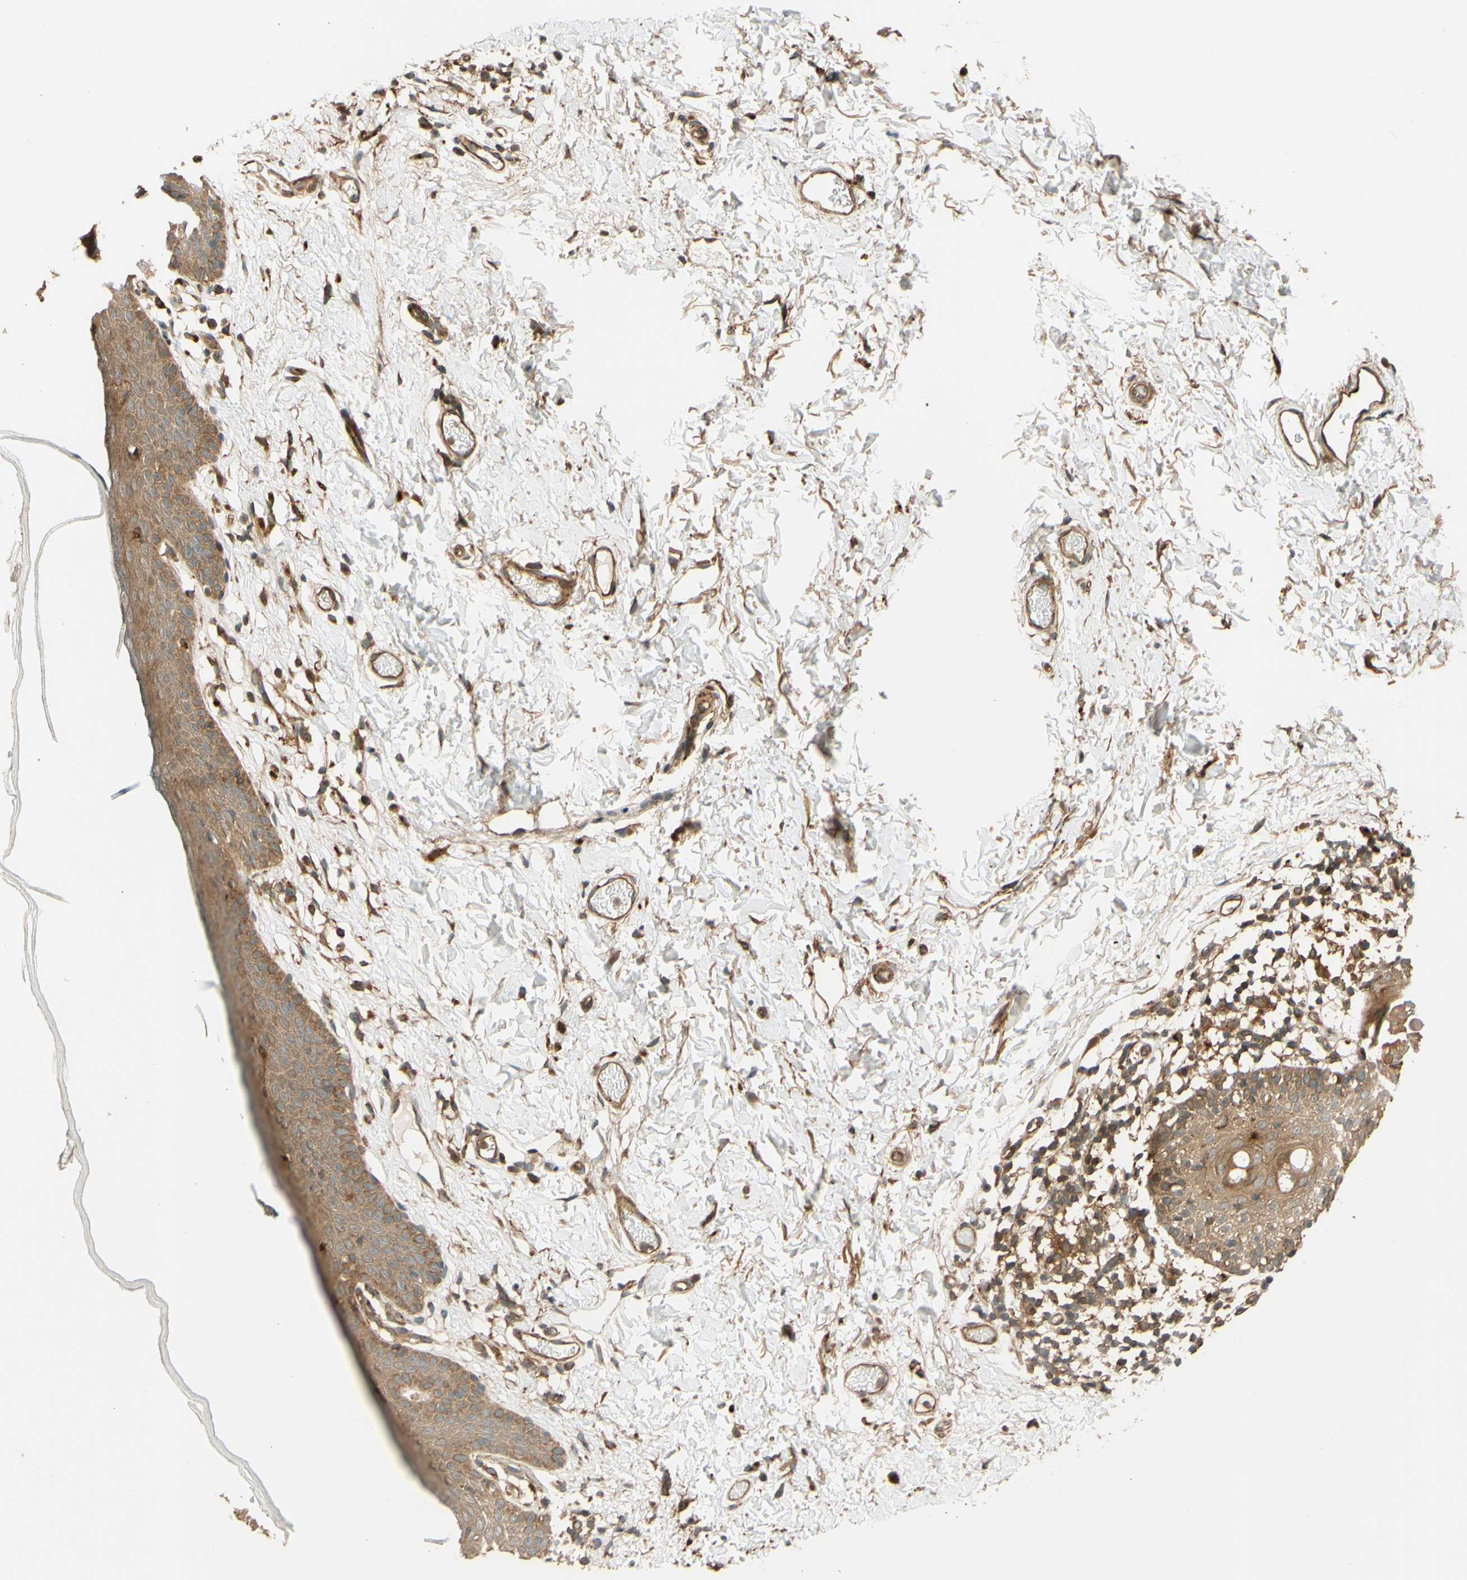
{"staining": {"intensity": "moderate", "quantity": ">75%", "location": "cytoplasmic/membranous"}, "tissue": "skin", "cell_type": "Epidermal cells", "image_type": "normal", "snomed": [{"axis": "morphology", "description": "Normal tissue, NOS"}, {"axis": "topography", "description": "Adipose tissue"}, {"axis": "topography", "description": "Vascular tissue"}, {"axis": "topography", "description": "Anal"}, {"axis": "topography", "description": "Peripheral nerve tissue"}], "caption": "Protein expression analysis of benign human skin reveals moderate cytoplasmic/membranous expression in approximately >75% of epidermal cells. (IHC, brightfield microscopy, high magnification).", "gene": "RNF19A", "patient": {"sex": "female", "age": 54}}